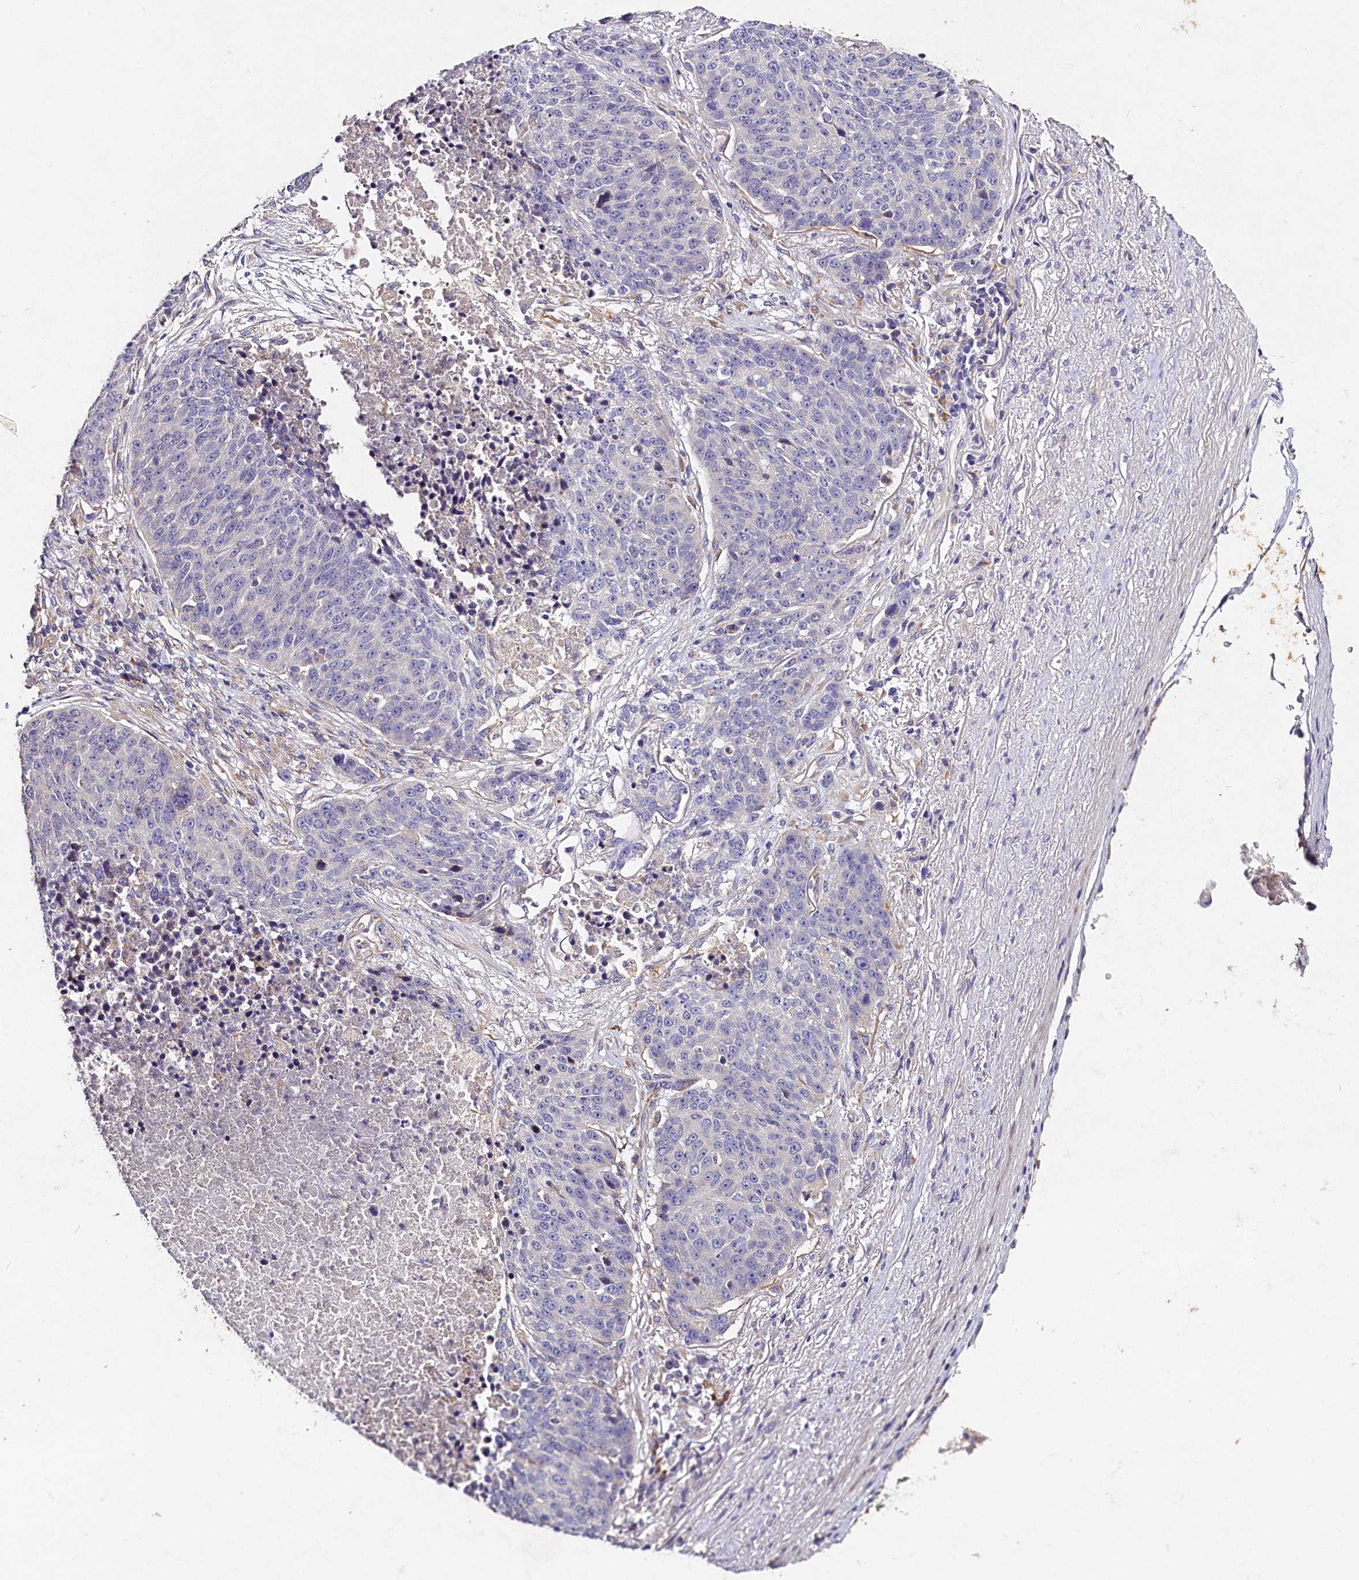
{"staining": {"intensity": "negative", "quantity": "none", "location": "none"}, "tissue": "lung cancer", "cell_type": "Tumor cells", "image_type": "cancer", "snomed": [{"axis": "morphology", "description": "Normal tissue, NOS"}, {"axis": "morphology", "description": "Squamous cell carcinoma, NOS"}, {"axis": "topography", "description": "Lymph node"}, {"axis": "topography", "description": "Lung"}], "caption": "Tumor cells show no significant protein staining in squamous cell carcinoma (lung).", "gene": "ST7L", "patient": {"sex": "male", "age": 66}}